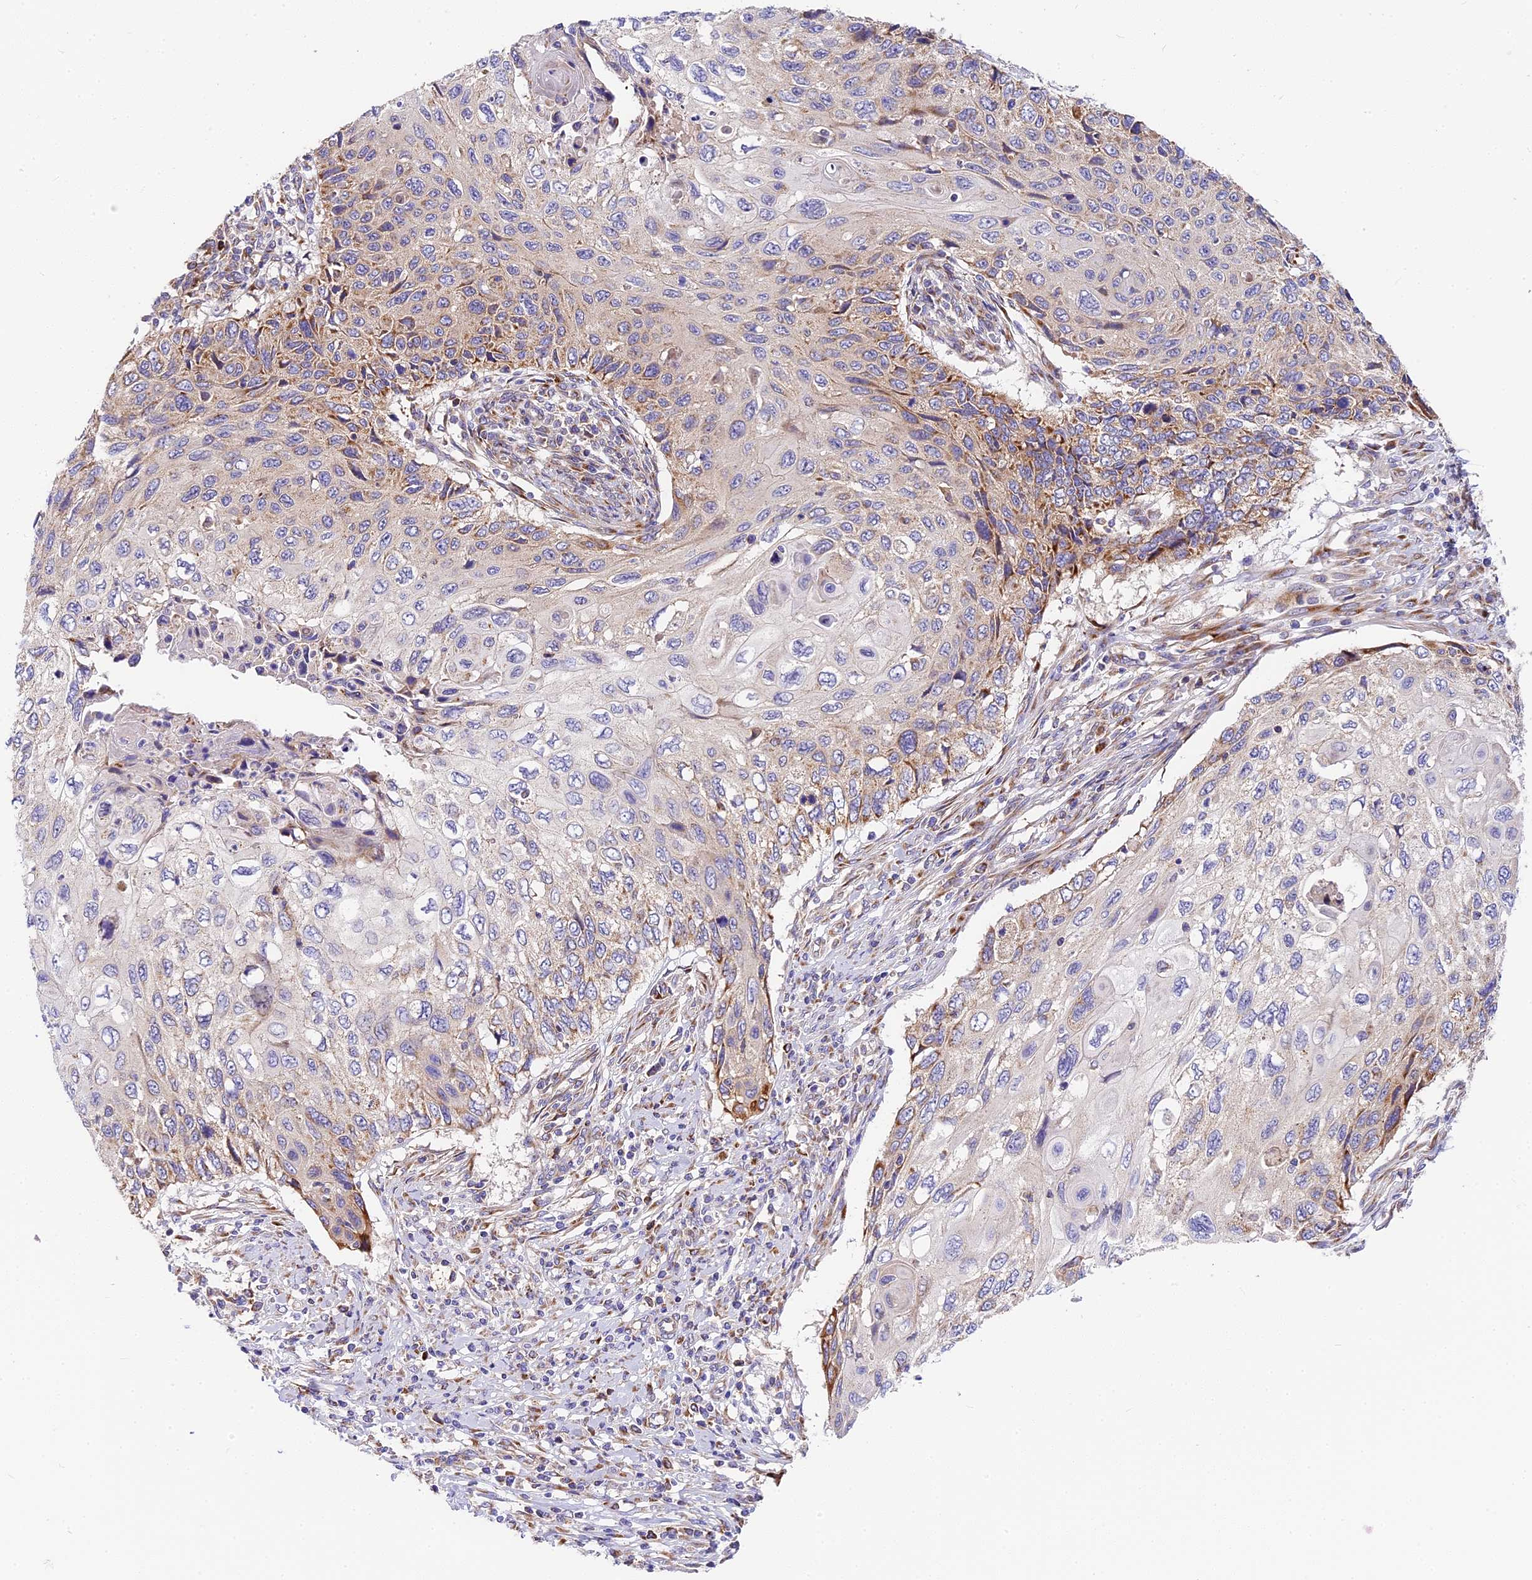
{"staining": {"intensity": "moderate", "quantity": "<25%", "location": "cytoplasmic/membranous"}, "tissue": "cervical cancer", "cell_type": "Tumor cells", "image_type": "cancer", "snomed": [{"axis": "morphology", "description": "Squamous cell carcinoma, NOS"}, {"axis": "topography", "description": "Cervix"}], "caption": "Tumor cells show moderate cytoplasmic/membranous staining in approximately <25% of cells in cervical cancer (squamous cell carcinoma). The staining was performed using DAB, with brown indicating positive protein expression. Nuclei are stained blue with hematoxylin.", "gene": "MRAS", "patient": {"sex": "female", "age": 70}}